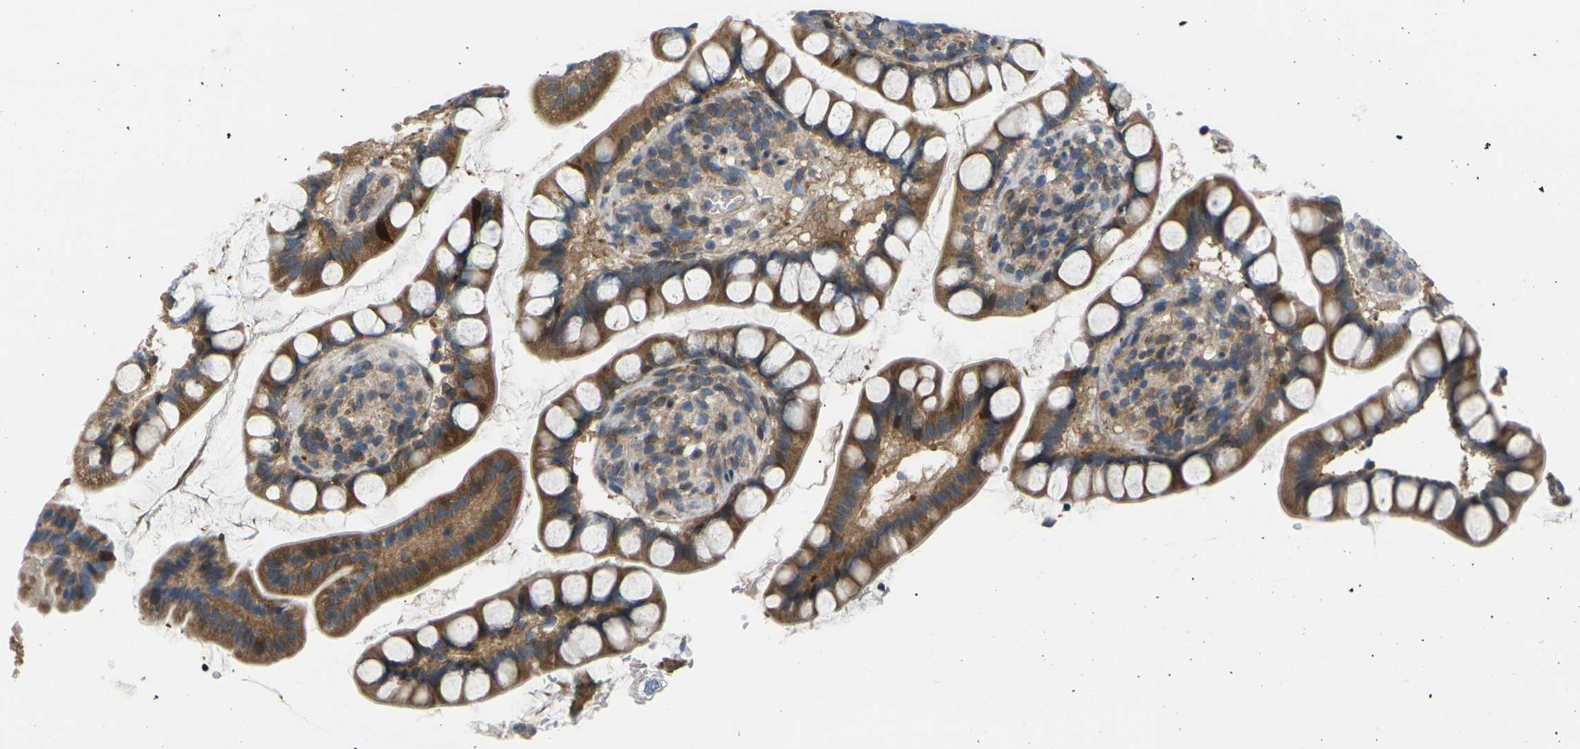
{"staining": {"intensity": "strong", "quantity": ">75%", "location": "cytoplasmic/membranous"}, "tissue": "small intestine", "cell_type": "Glandular cells", "image_type": "normal", "snomed": [{"axis": "morphology", "description": "Normal tissue, NOS"}, {"axis": "topography", "description": "Small intestine"}], "caption": "Small intestine stained with immunohistochemistry (IHC) demonstrates strong cytoplasmic/membranous positivity in approximately >75% of glandular cells.", "gene": "RPS6KA3", "patient": {"sex": "female", "age": 84}}